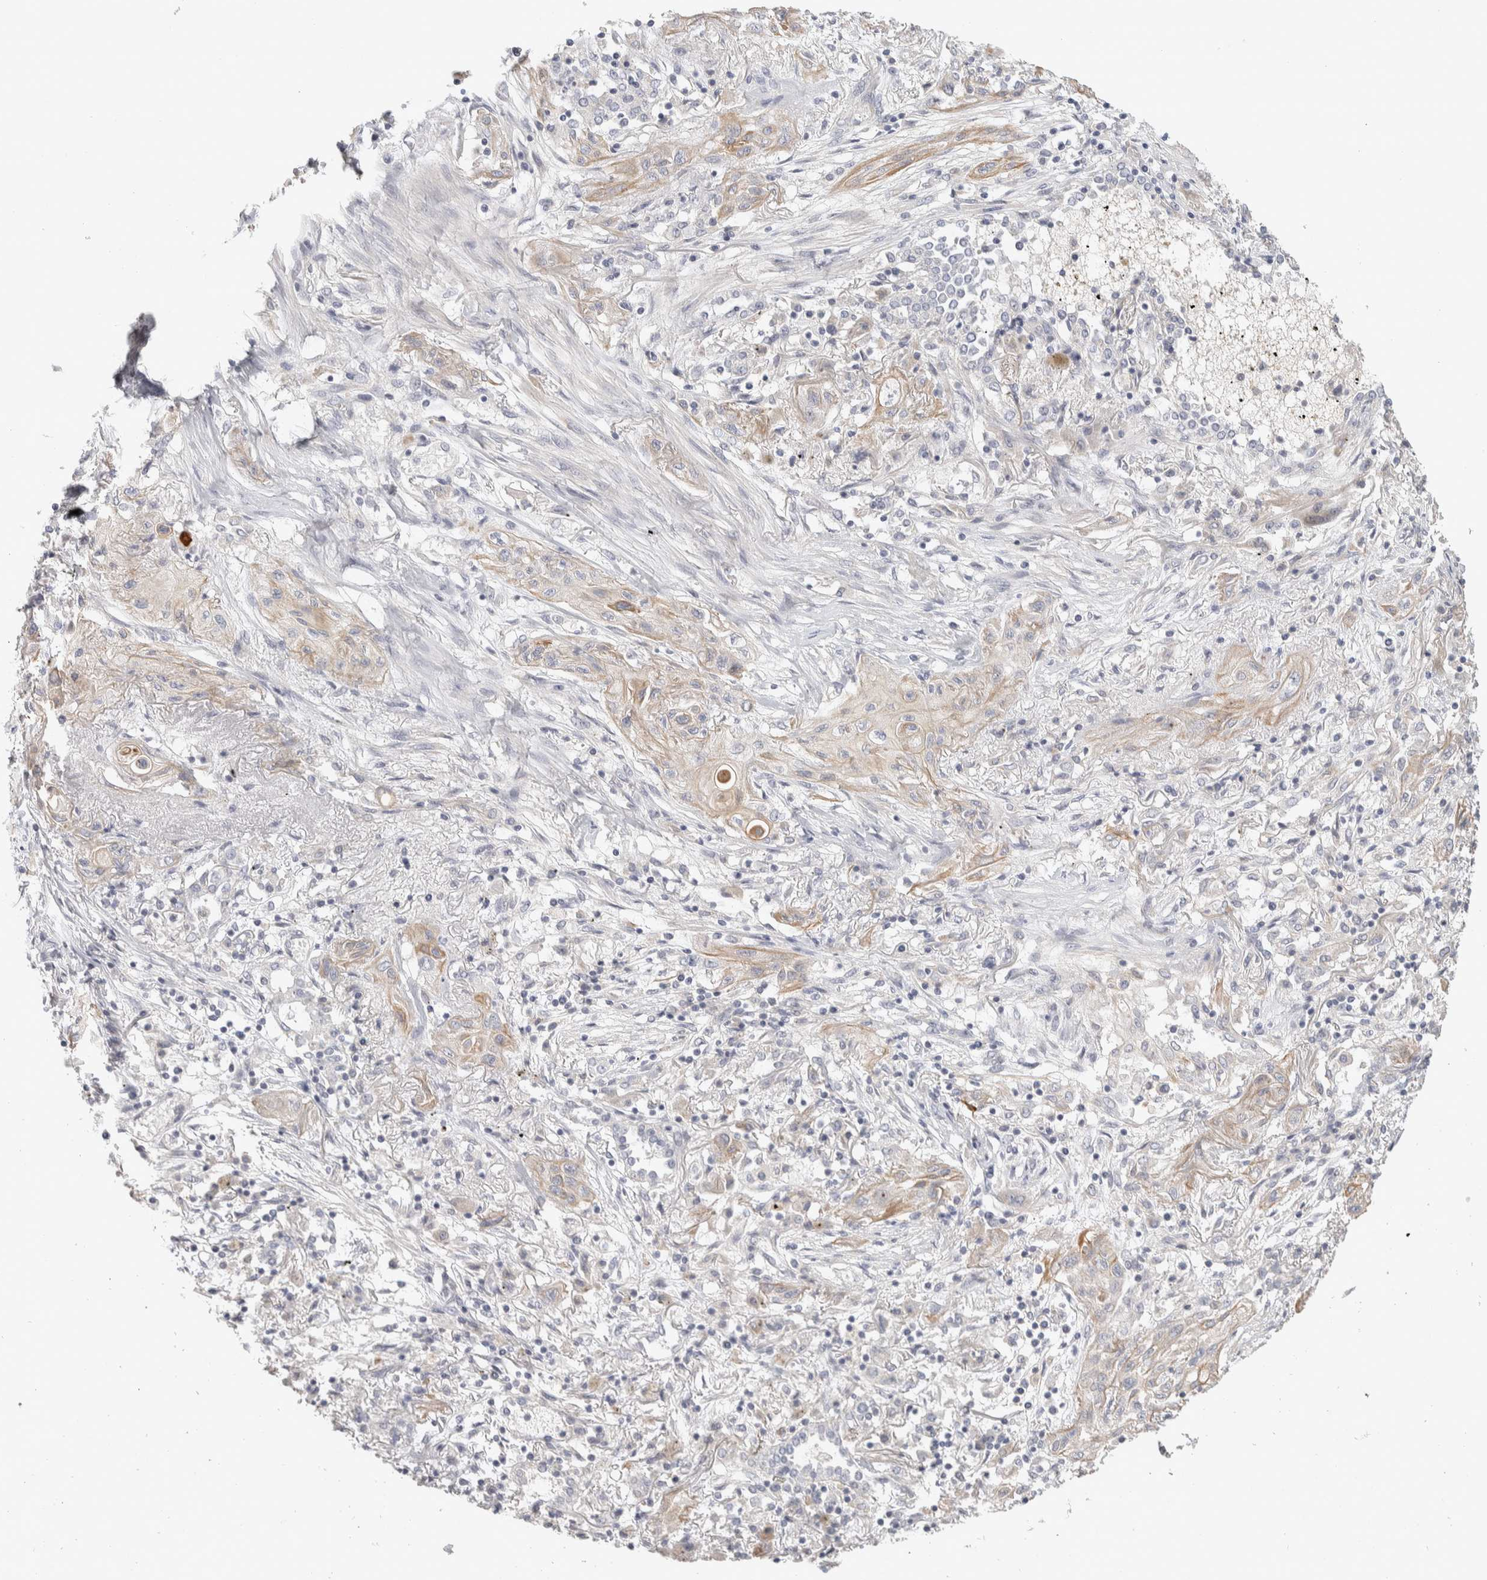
{"staining": {"intensity": "weak", "quantity": "25%-75%", "location": "cytoplasmic/membranous"}, "tissue": "lung cancer", "cell_type": "Tumor cells", "image_type": "cancer", "snomed": [{"axis": "morphology", "description": "Squamous cell carcinoma, NOS"}, {"axis": "topography", "description": "Lung"}], "caption": "Lung squamous cell carcinoma stained with DAB immunohistochemistry shows low levels of weak cytoplasmic/membranous positivity in about 25%-75% of tumor cells. (DAB (3,3'-diaminobenzidine) IHC, brown staining for protein, blue staining for nuclei).", "gene": "DCXR", "patient": {"sex": "female", "age": 47}}